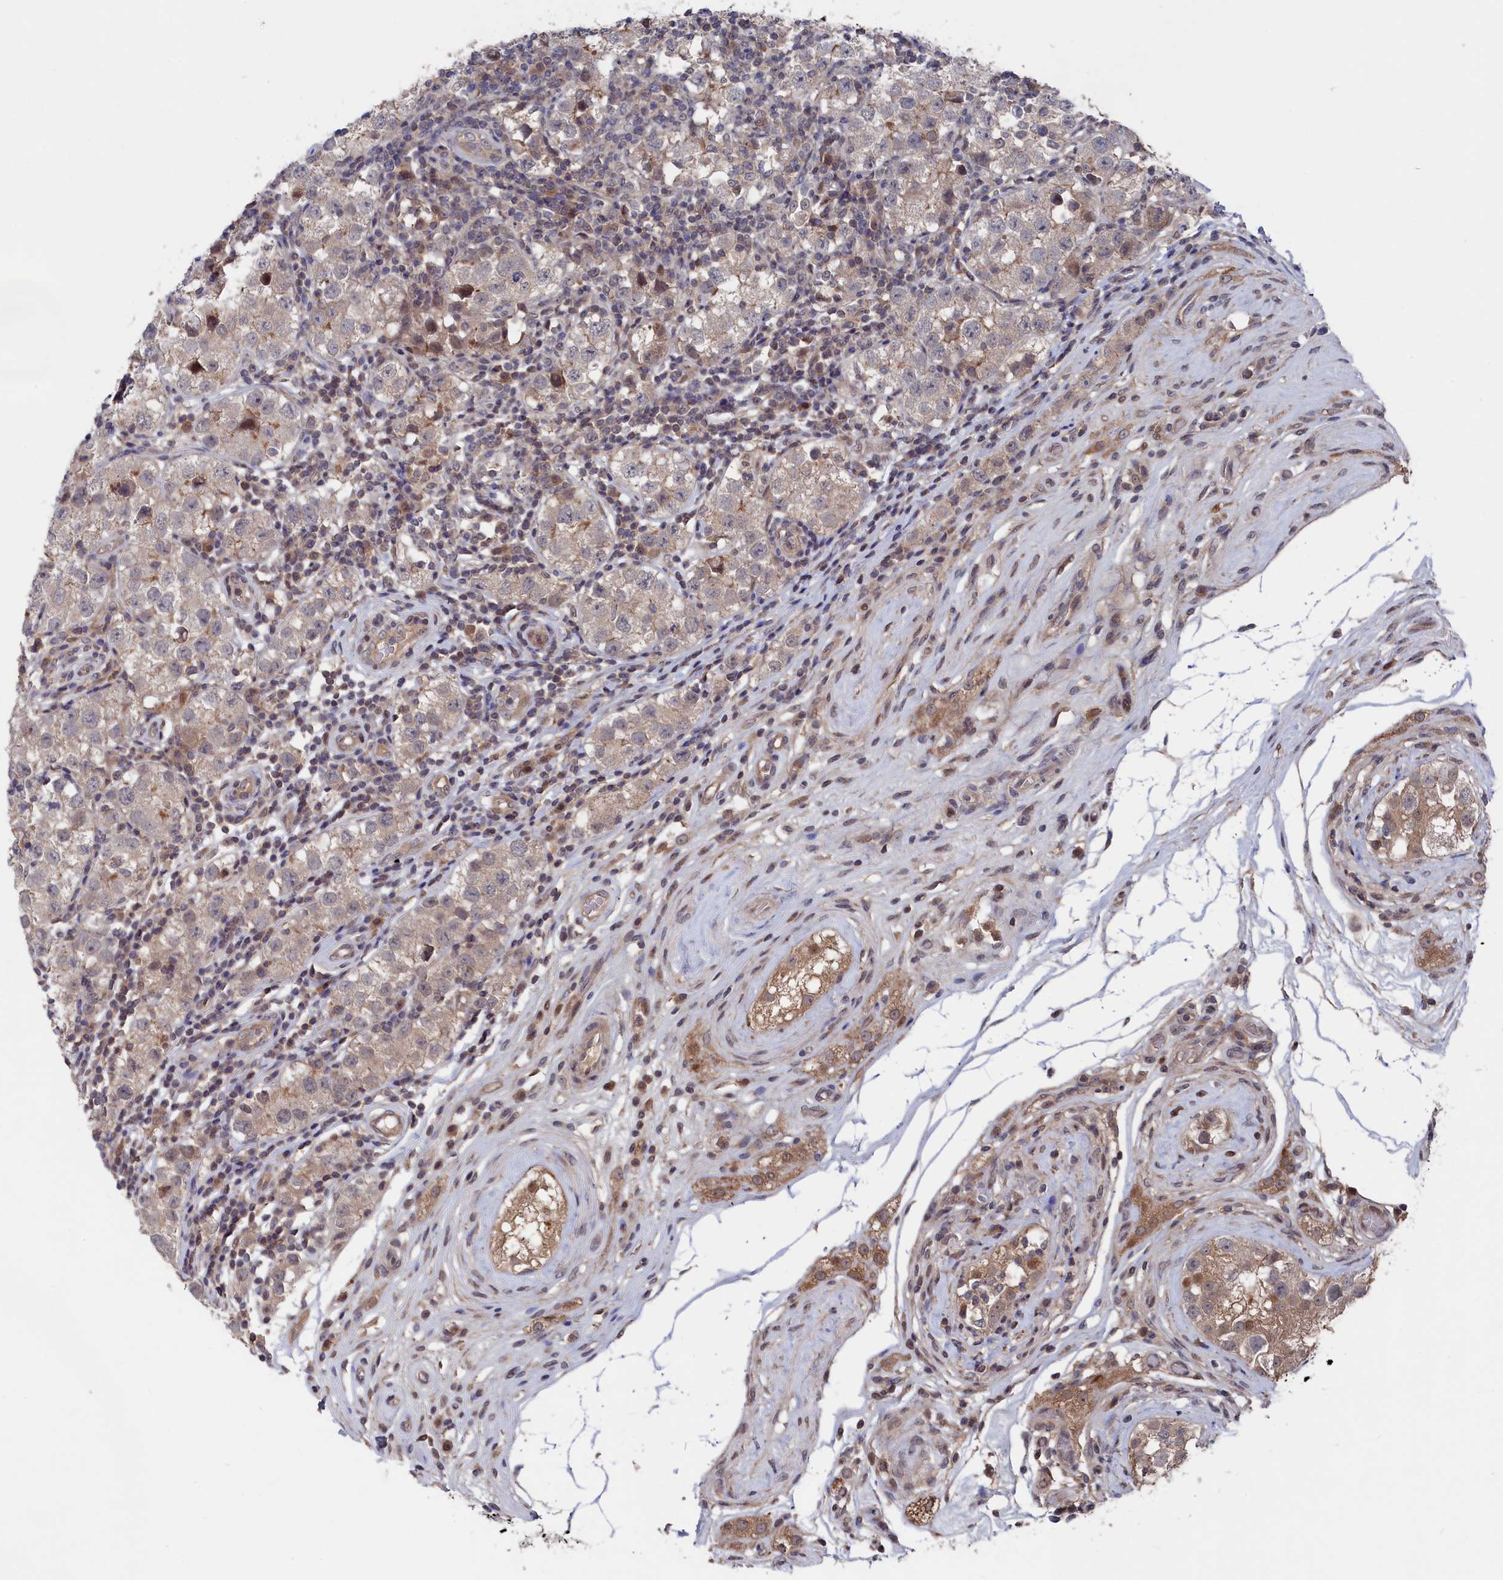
{"staining": {"intensity": "weak", "quantity": "25%-75%", "location": "cytoplasmic/membranous"}, "tissue": "testis cancer", "cell_type": "Tumor cells", "image_type": "cancer", "snomed": [{"axis": "morphology", "description": "Seminoma, NOS"}, {"axis": "topography", "description": "Testis"}], "caption": "The photomicrograph reveals a brown stain indicating the presence of a protein in the cytoplasmic/membranous of tumor cells in testis cancer (seminoma).", "gene": "TMC5", "patient": {"sex": "male", "age": 34}}